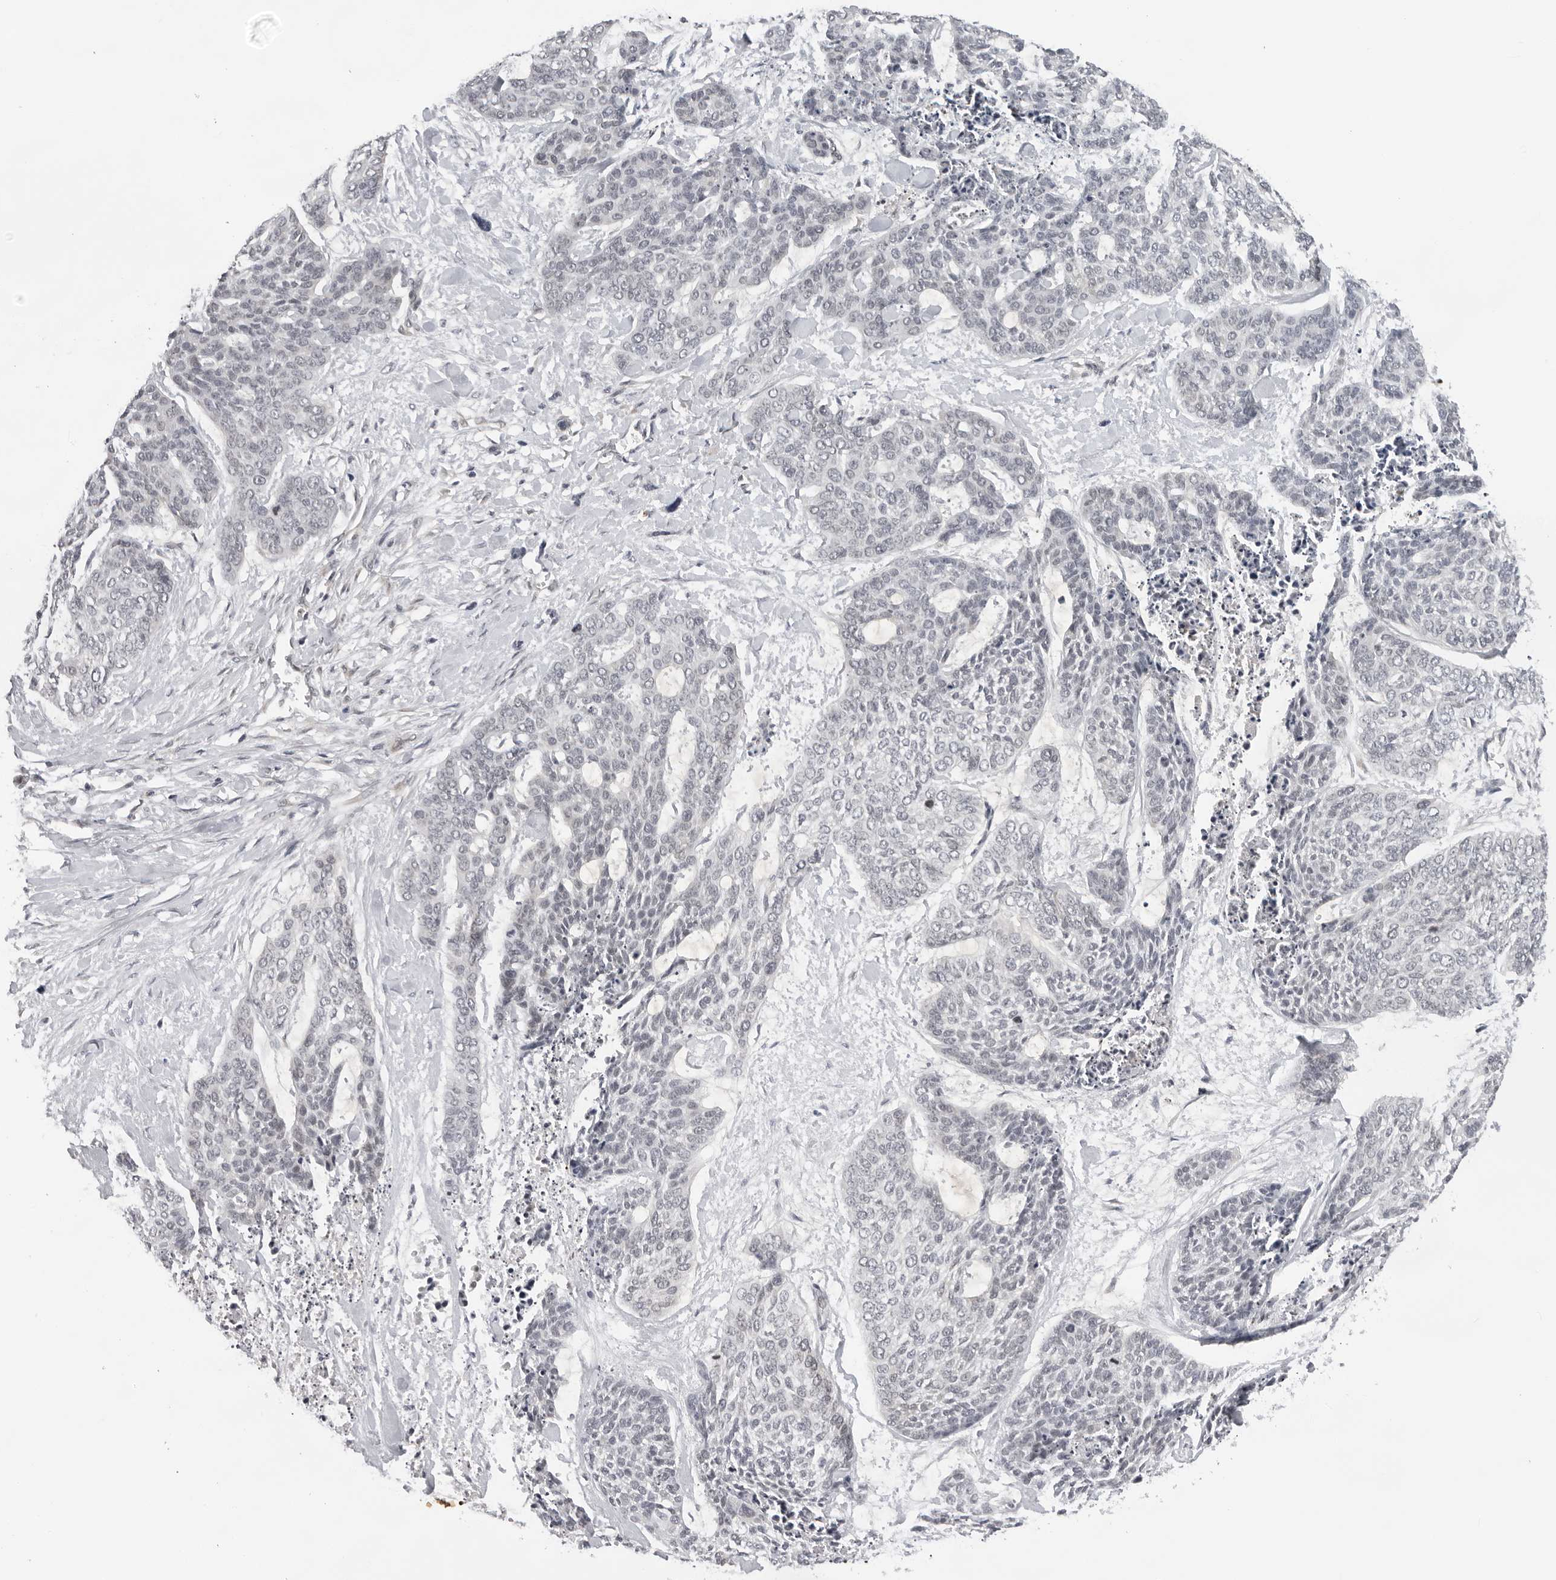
{"staining": {"intensity": "negative", "quantity": "none", "location": "none"}, "tissue": "skin cancer", "cell_type": "Tumor cells", "image_type": "cancer", "snomed": [{"axis": "morphology", "description": "Basal cell carcinoma"}, {"axis": "topography", "description": "Skin"}], "caption": "The histopathology image exhibits no significant staining in tumor cells of basal cell carcinoma (skin).", "gene": "CASP7", "patient": {"sex": "female", "age": 64}}